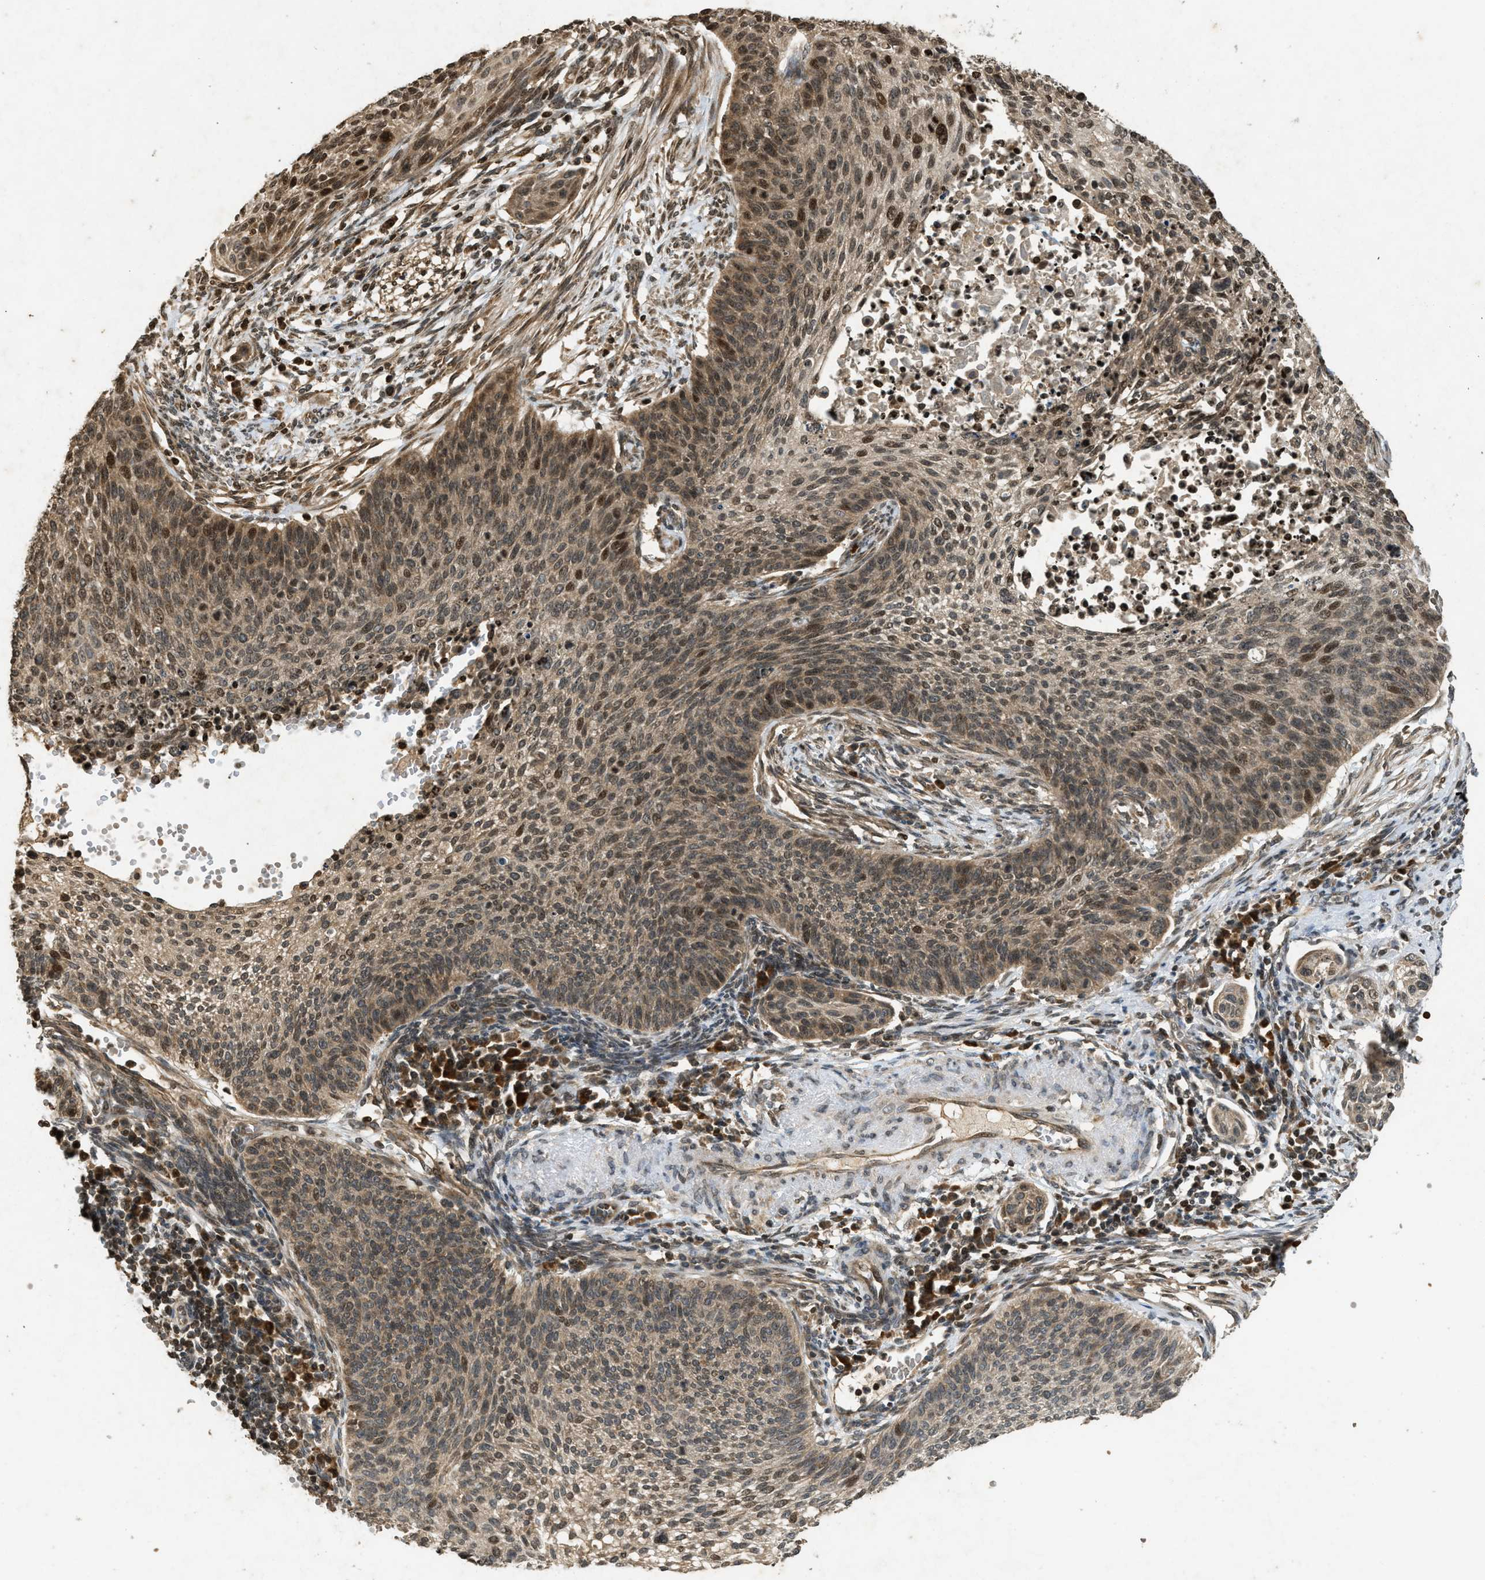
{"staining": {"intensity": "moderate", "quantity": ">75%", "location": "cytoplasmic/membranous,nuclear"}, "tissue": "cervical cancer", "cell_type": "Tumor cells", "image_type": "cancer", "snomed": [{"axis": "morphology", "description": "Squamous cell carcinoma, NOS"}, {"axis": "topography", "description": "Cervix"}], "caption": "Cervical cancer stained for a protein reveals moderate cytoplasmic/membranous and nuclear positivity in tumor cells.", "gene": "SIAH1", "patient": {"sex": "female", "age": 70}}